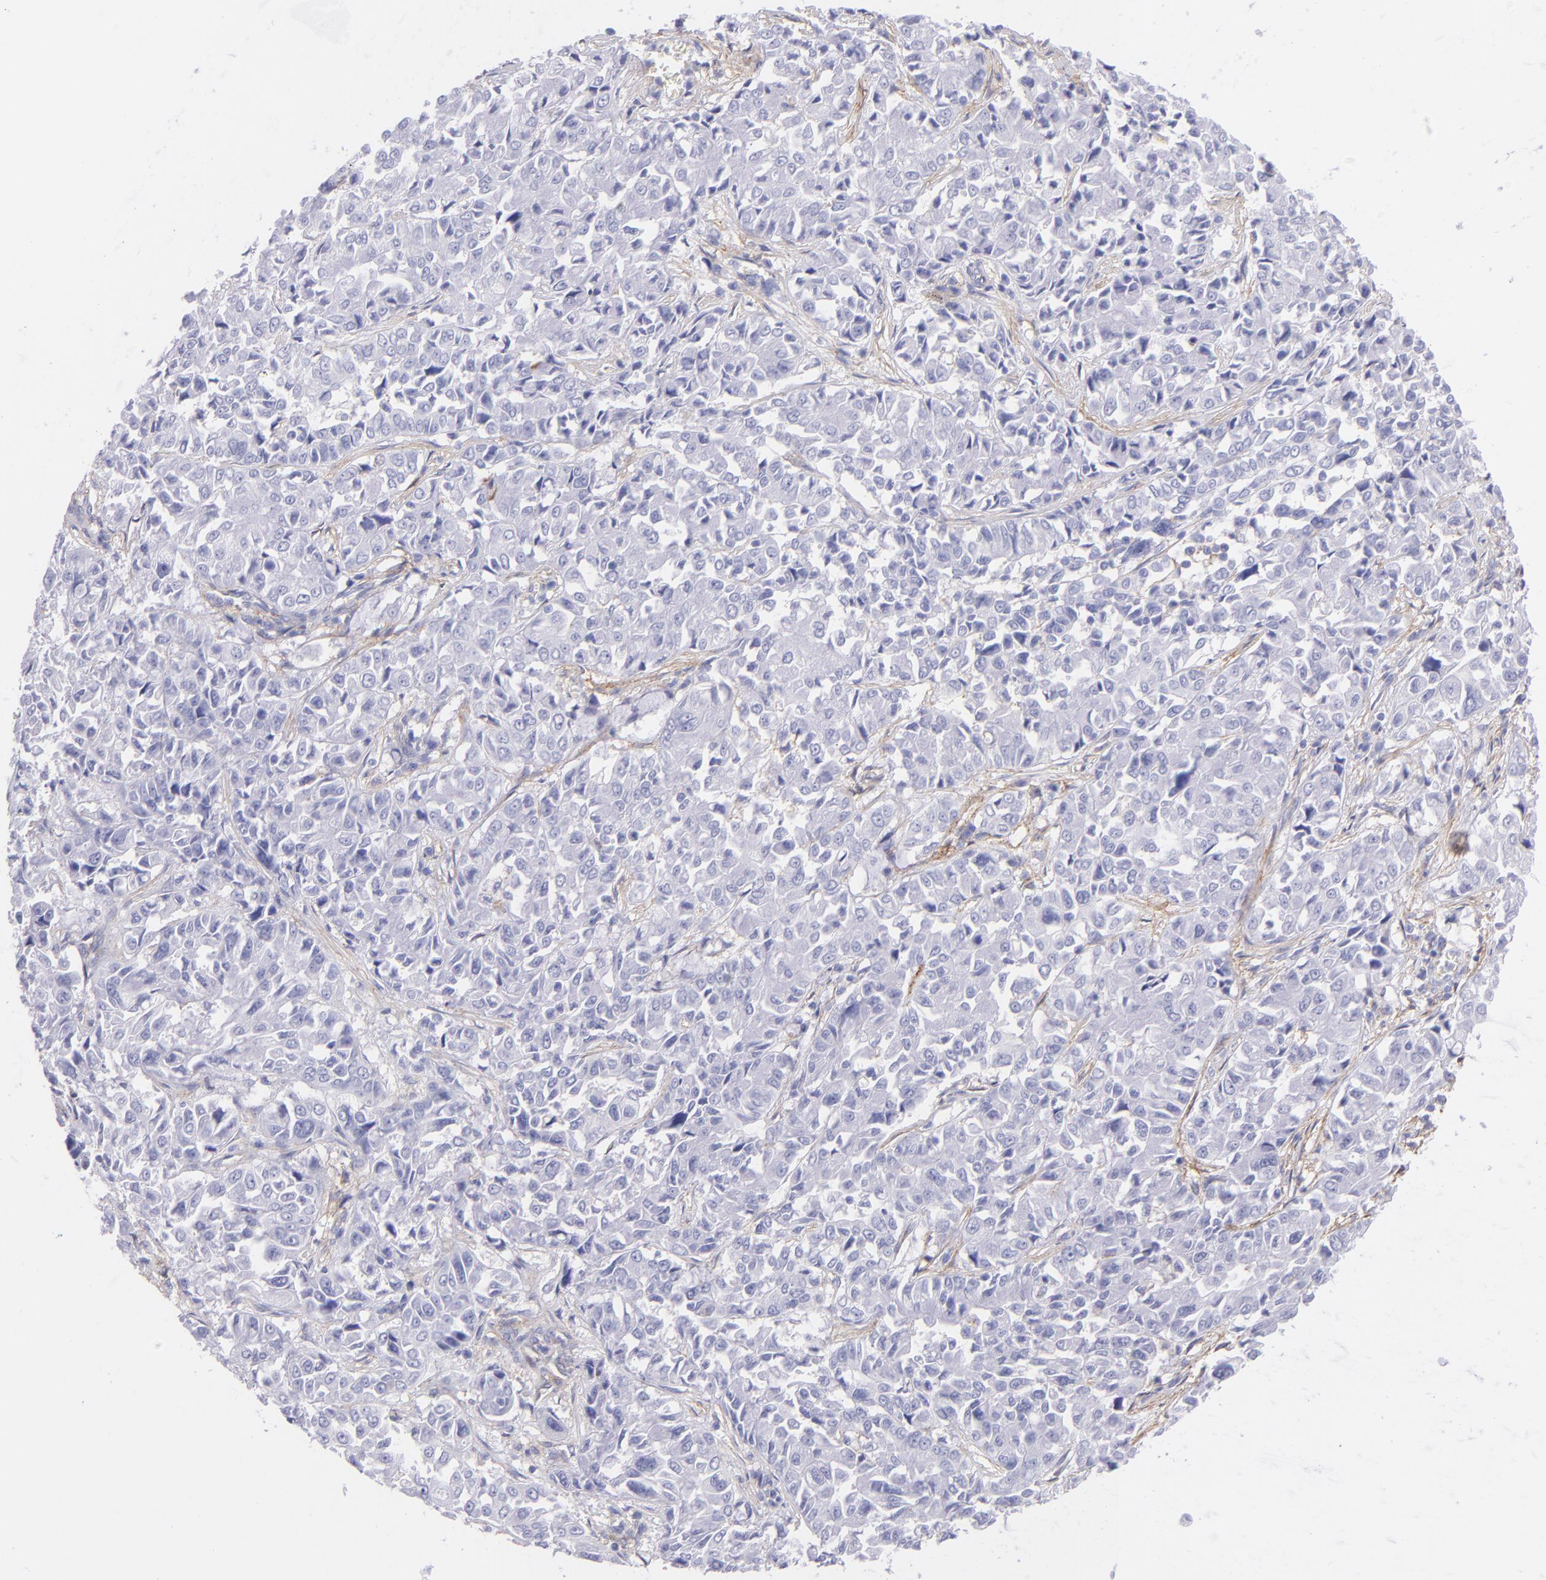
{"staining": {"intensity": "negative", "quantity": "none", "location": "none"}, "tissue": "pancreatic cancer", "cell_type": "Tumor cells", "image_type": "cancer", "snomed": [{"axis": "morphology", "description": "Adenocarcinoma, NOS"}, {"axis": "topography", "description": "Pancreas"}], "caption": "Human pancreatic cancer stained for a protein using IHC shows no staining in tumor cells.", "gene": "CD81", "patient": {"sex": "female", "age": 52}}